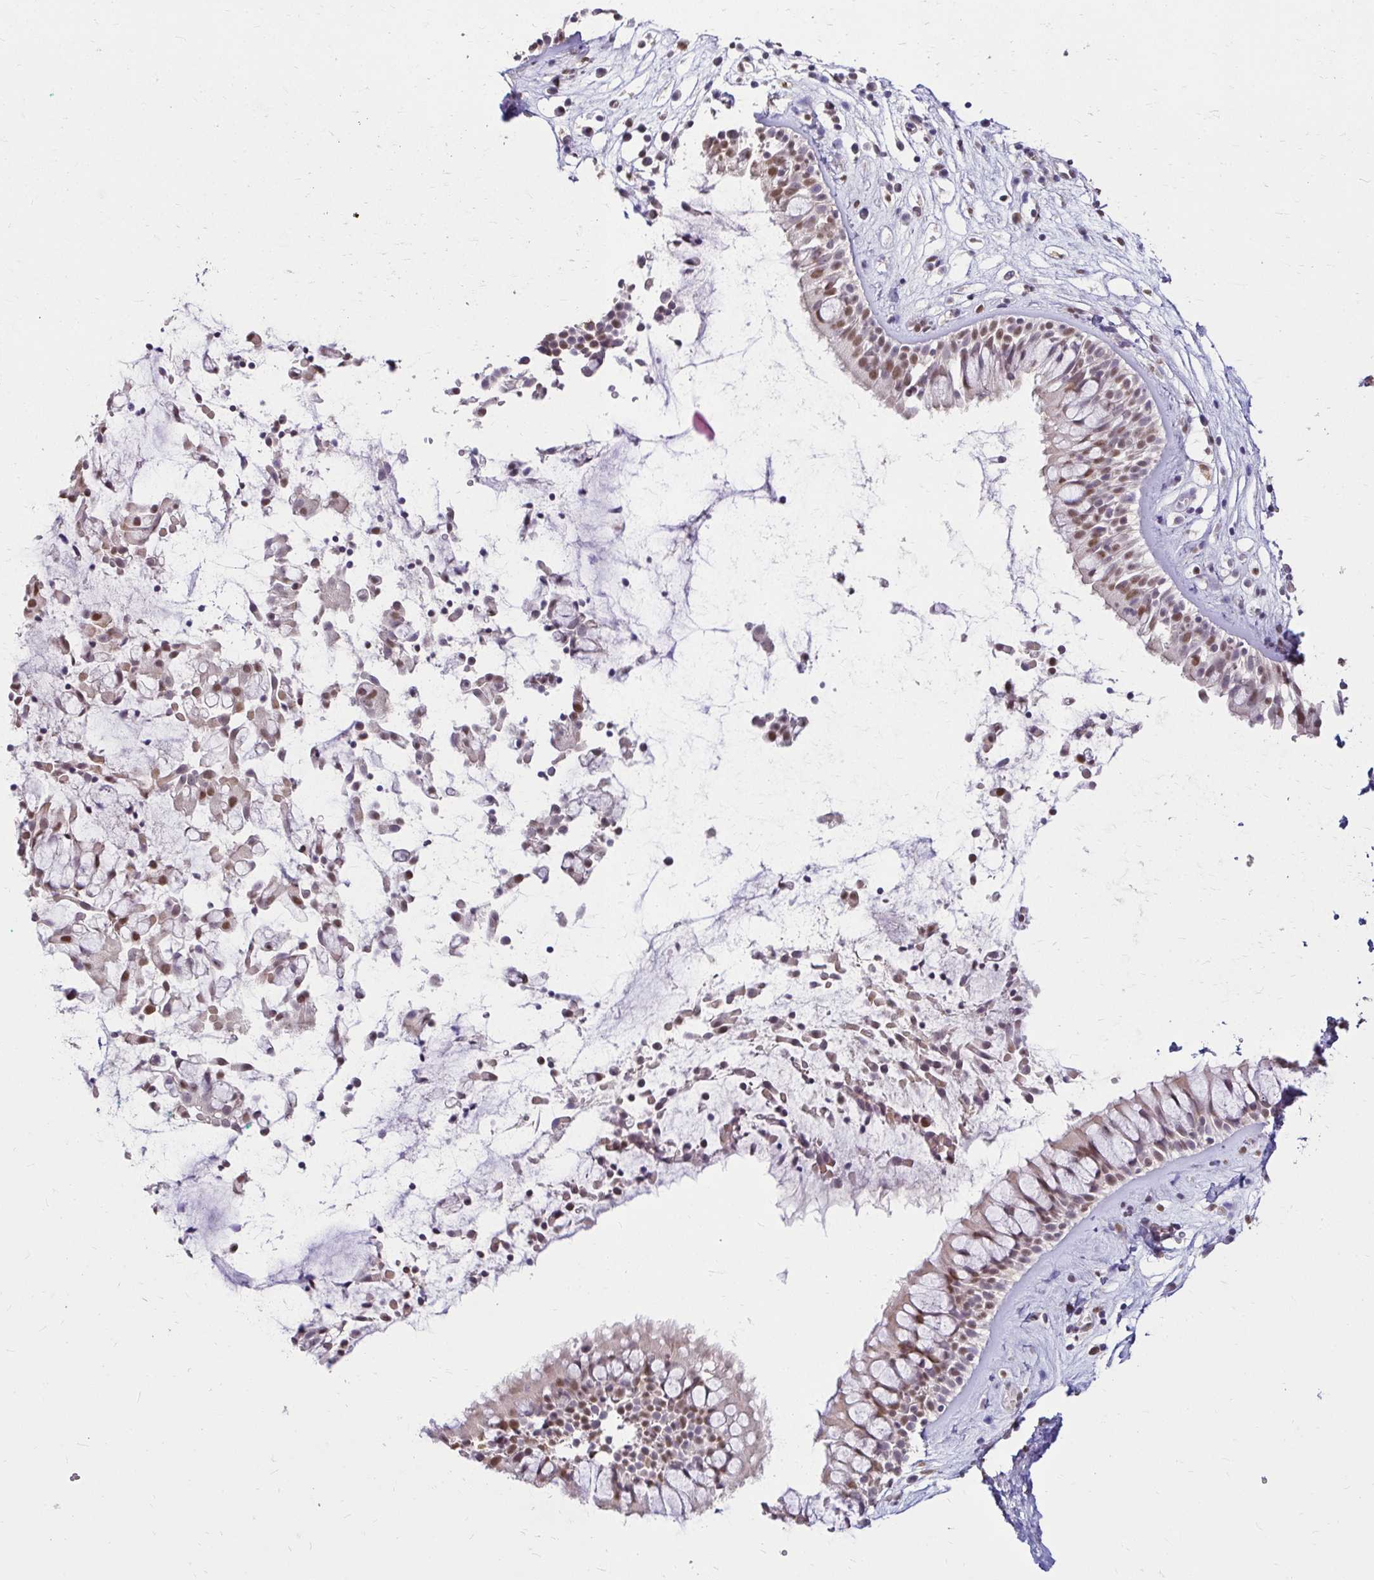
{"staining": {"intensity": "moderate", "quantity": "25%-75%", "location": "nuclear"}, "tissue": "nasopharynx", "cell_type": "Respiratory epithelial cells", "image_type": "normal", "snomed": [{"axis": "morphology", "description": "Normal tissue, NOS"}, {"axis": "topography", "description": "Nasopharynx"}], "caption": "A high-resolution histopathology image shows immunohistochemistry staining of unremarkable nasopharynx, which reveals moderate nuclear expression in approximately 25%-75% of respiratory epithelial cells. (brown staining indicates protein expression, while blue staining denotes nuclei).", "gene": "RIMS4", "patient": {"sex": "male", "age": 32}}